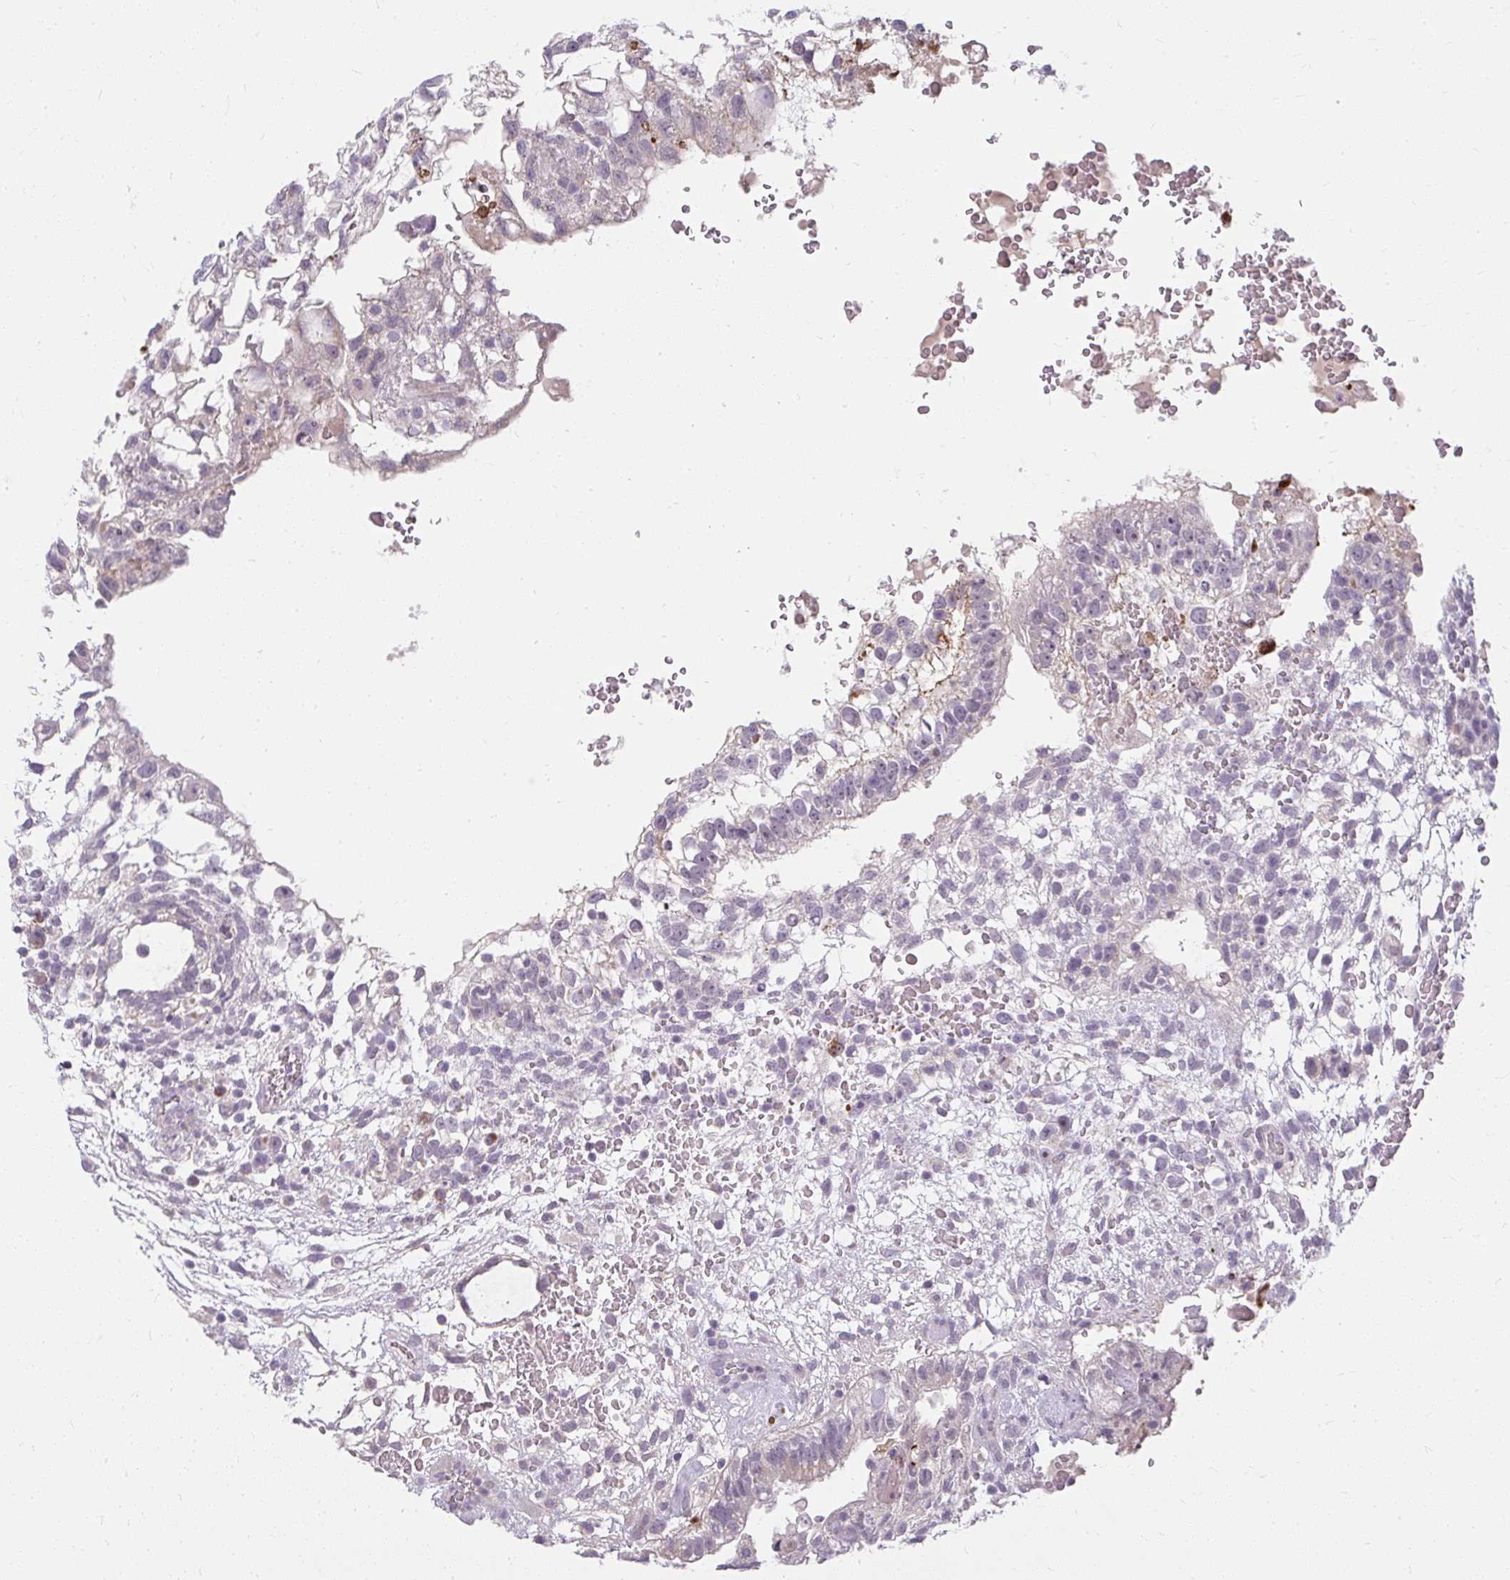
{"staining": {"intensity": "negative", "quantity": "none", "location": "none"}, "tissue": "testis cancer", "cell_type": "Tumor cells", "image_type": "cancer", "snomed": [{"axis": "morphology", "description": "Carcinoma, Embryonal, NOS"}, {"axis": "topography", "description": "Testis"}], "caption": "Tumor cells show no significant expression in testis embryonal carcinoma.", "gene": "ZFYVE26", "patient": {"sex": "male", "age": 32}}